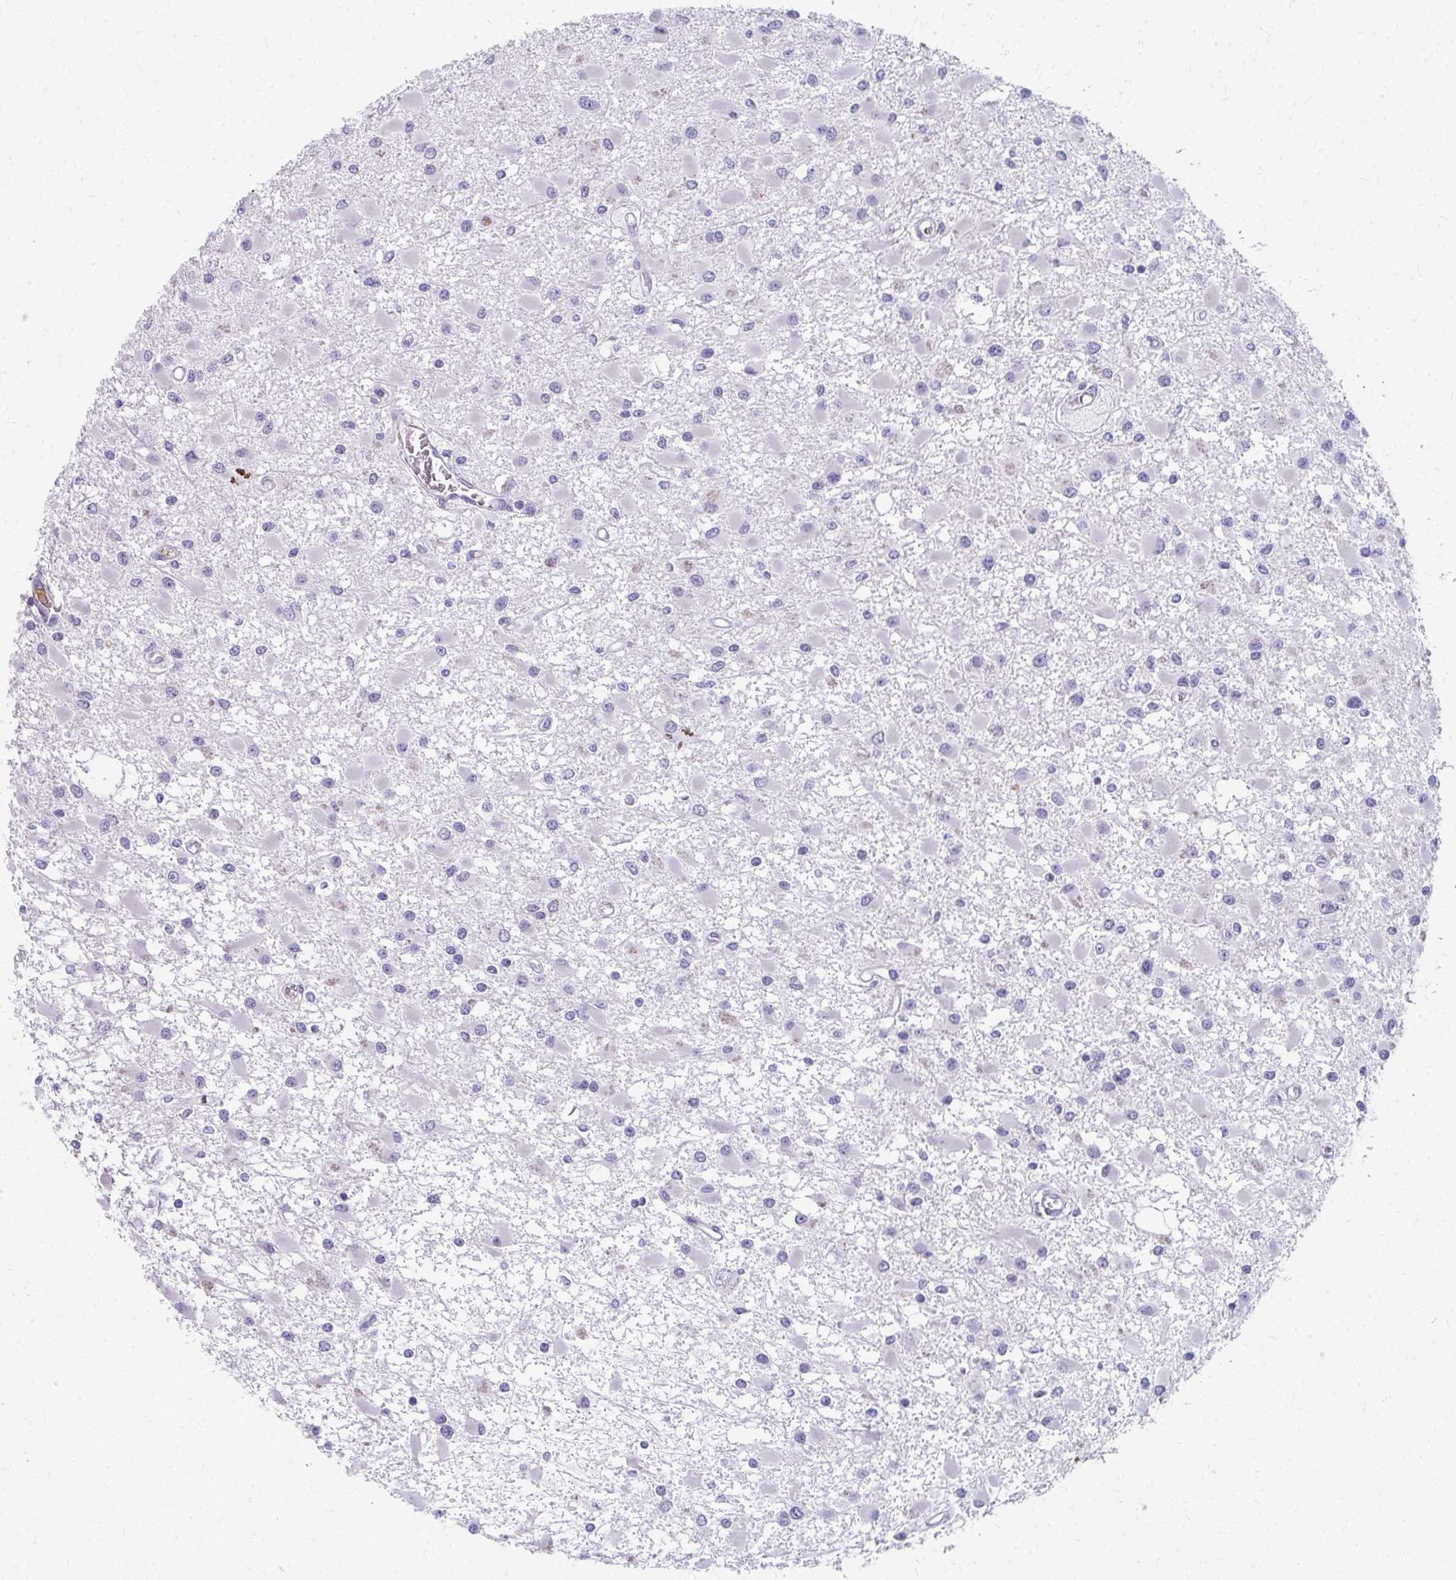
{"staining": {"intensity": "negative", "quantity": "none", "location": "none"}, "tissue": "glioma", "cell_type": "Tumor cells", "image_type": "cancer", "snomed": [{"axis": "morphology", "description": "Glioma, malignant, High grade"}, {"axis": "topography", "description": "Brain"}], "caption": "Glioma was stained to show a protein in brown. There is no significant expression in tumor cells.", "gene": "ADIPOQ", "patient": {"sex": "male", "age": 54}}